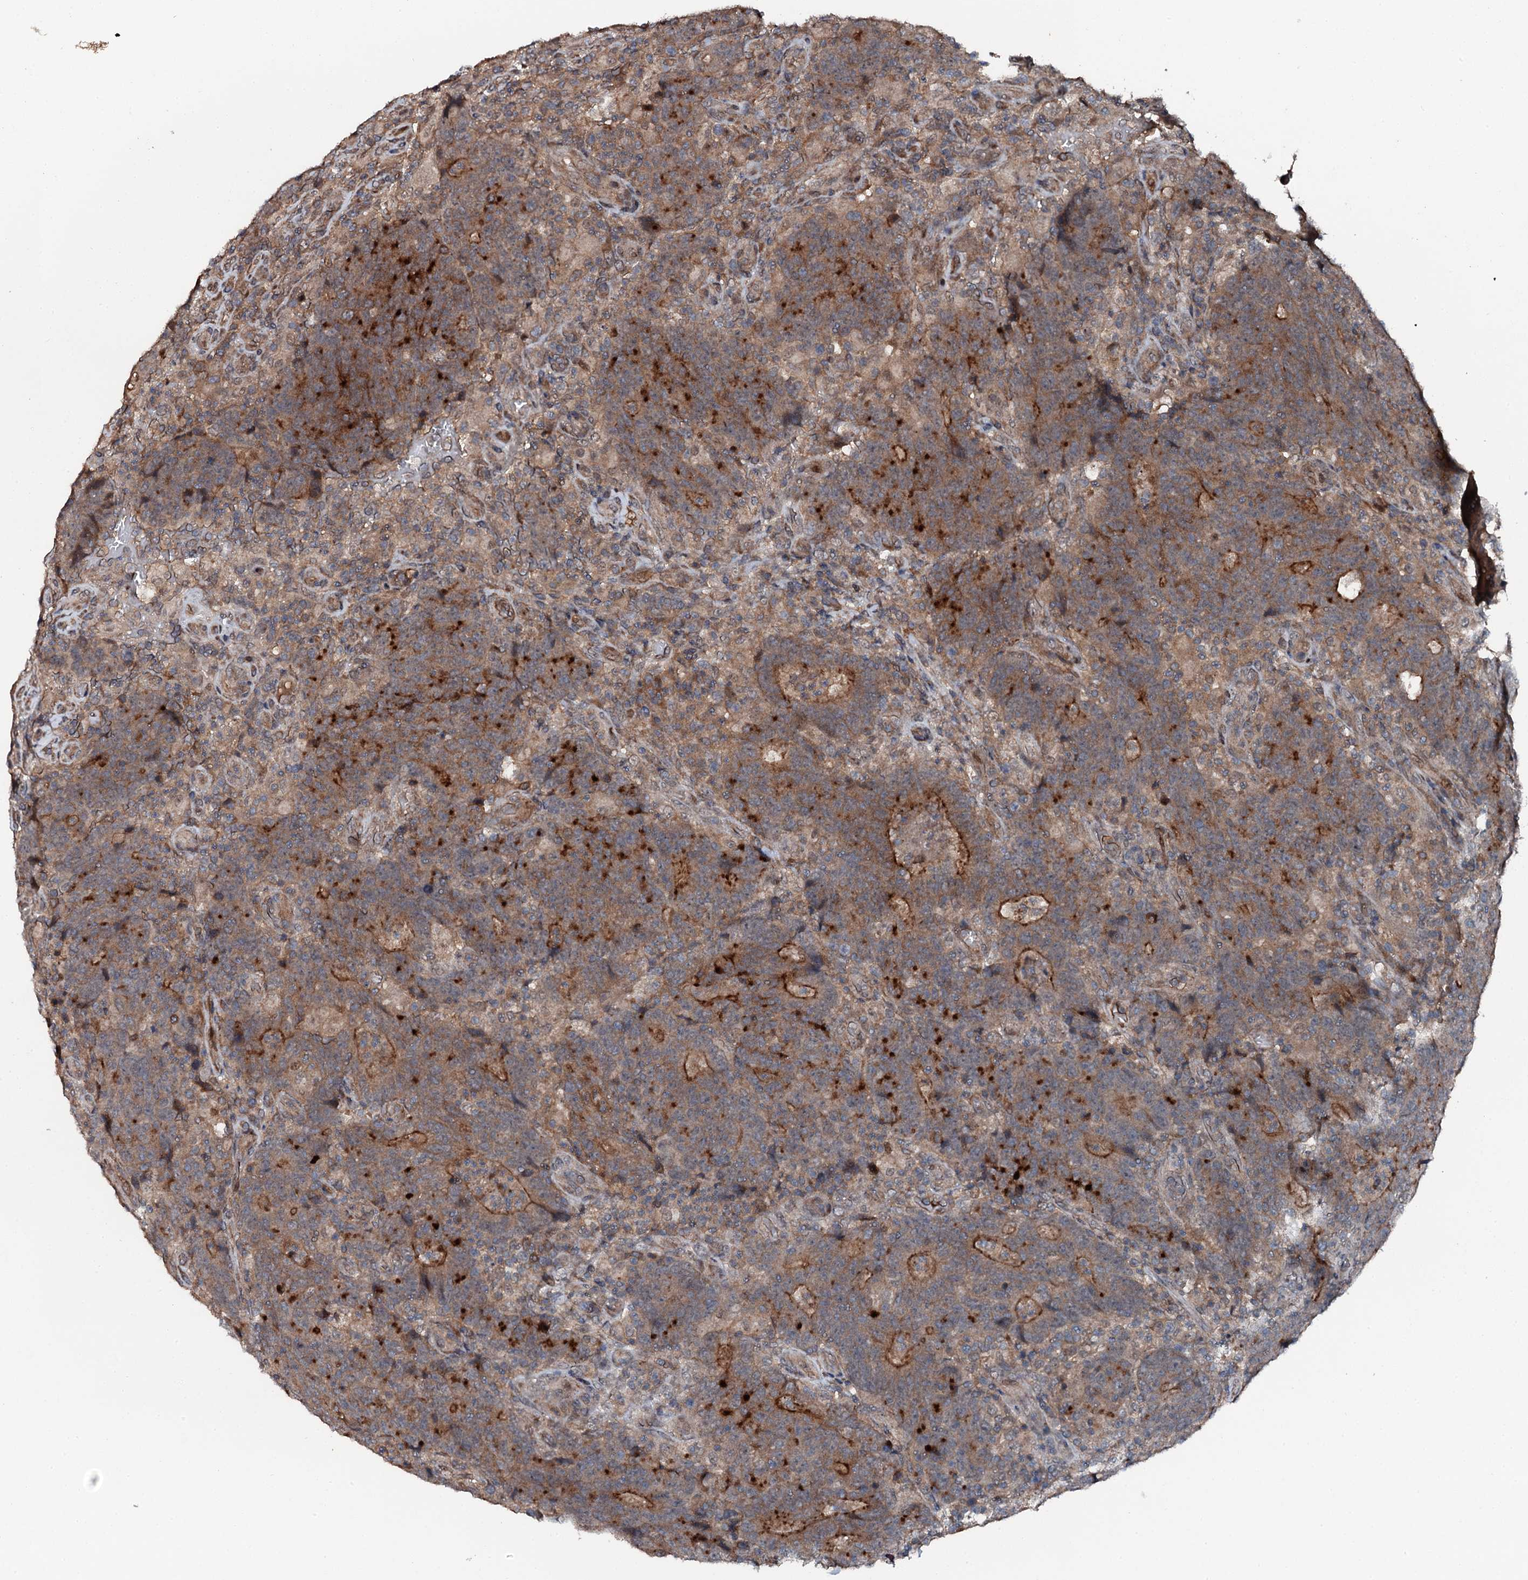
{"staining": {"intensity": "moderate", "quantity": ">75%", "location": "cytoplasmic/membranous"}, "tissue": "colorectal cancer", "cell_type": "Tumor cells", "image_type": "cancer", "snomed": [{"axis": "morphology", "description": "Adenocarcinoma, NOS"}, {"axis": "topography", "description": "Colon"}], "caption": "The micrograph displays staining of colorectal adenocarcinoma, revealing moderate cytoplasmic/membranous protein staining (brown color) within tumor cells. The staining is performed using DAB (3,3'-diaminobenzidine) brown chromogen to label protein expression. The nuclei are counter-stained blue using hematoxylin.", "gene": "FLYWCH1", "patient": {"sex": "female", "age": 75}}